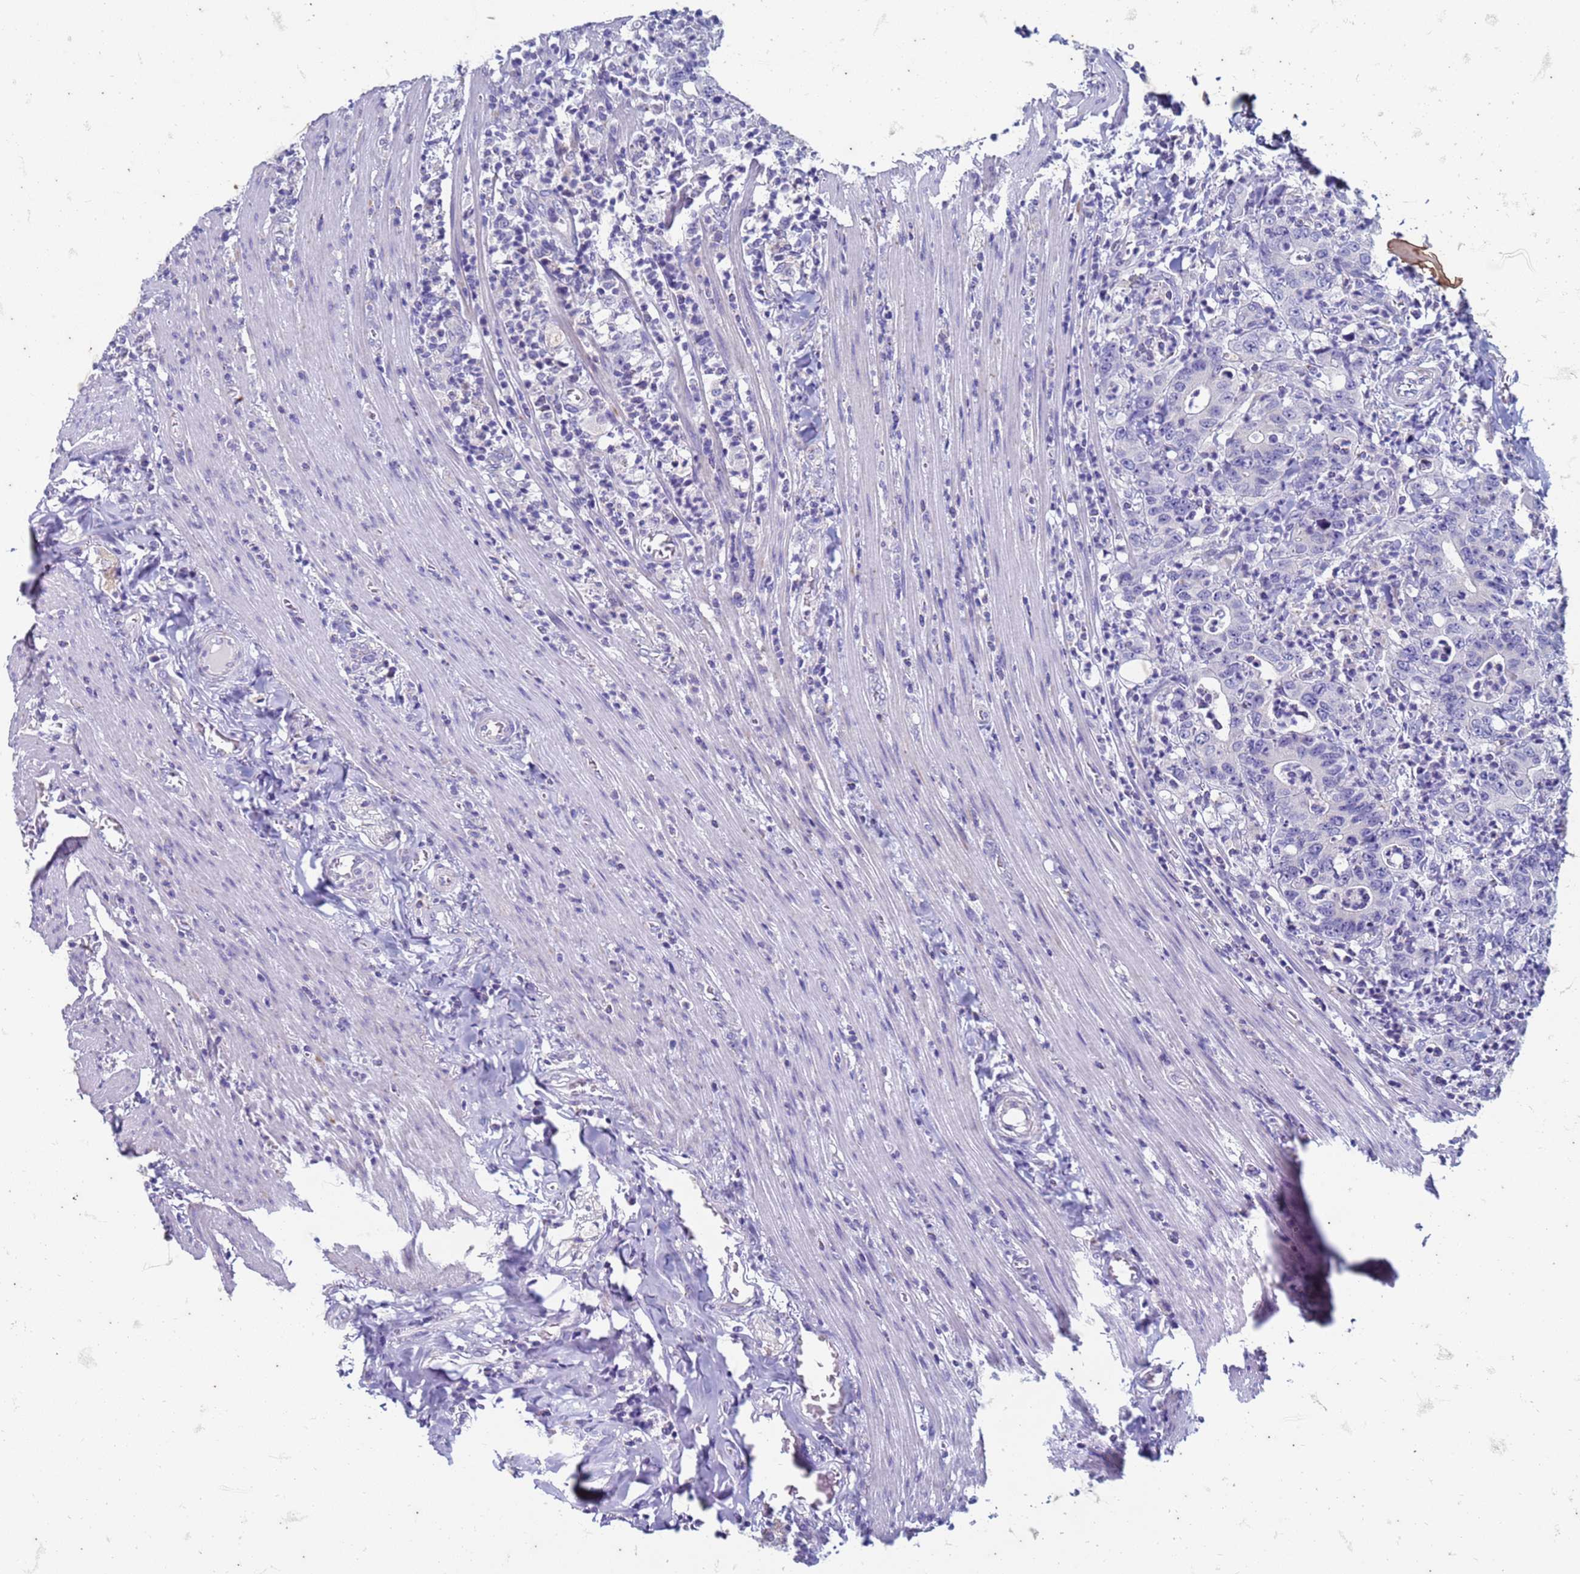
{"staining": {"intensity": "negative", "quantity": "none", "location": "none"}, "tissue": "colorectal cancer", "cell_type": "Tumor cells", "image_type": "cancer", "snomed": [{"axis": "morphology", "description": "Adenocarcinoma, NOS"}, {"axis": "topography", "description": "Colon"}], "caption": "There is no significant staining in tumor cells of colorectal cancer.", "gene": "SUCO", "patient": {"sex": "female", "age": 75}}